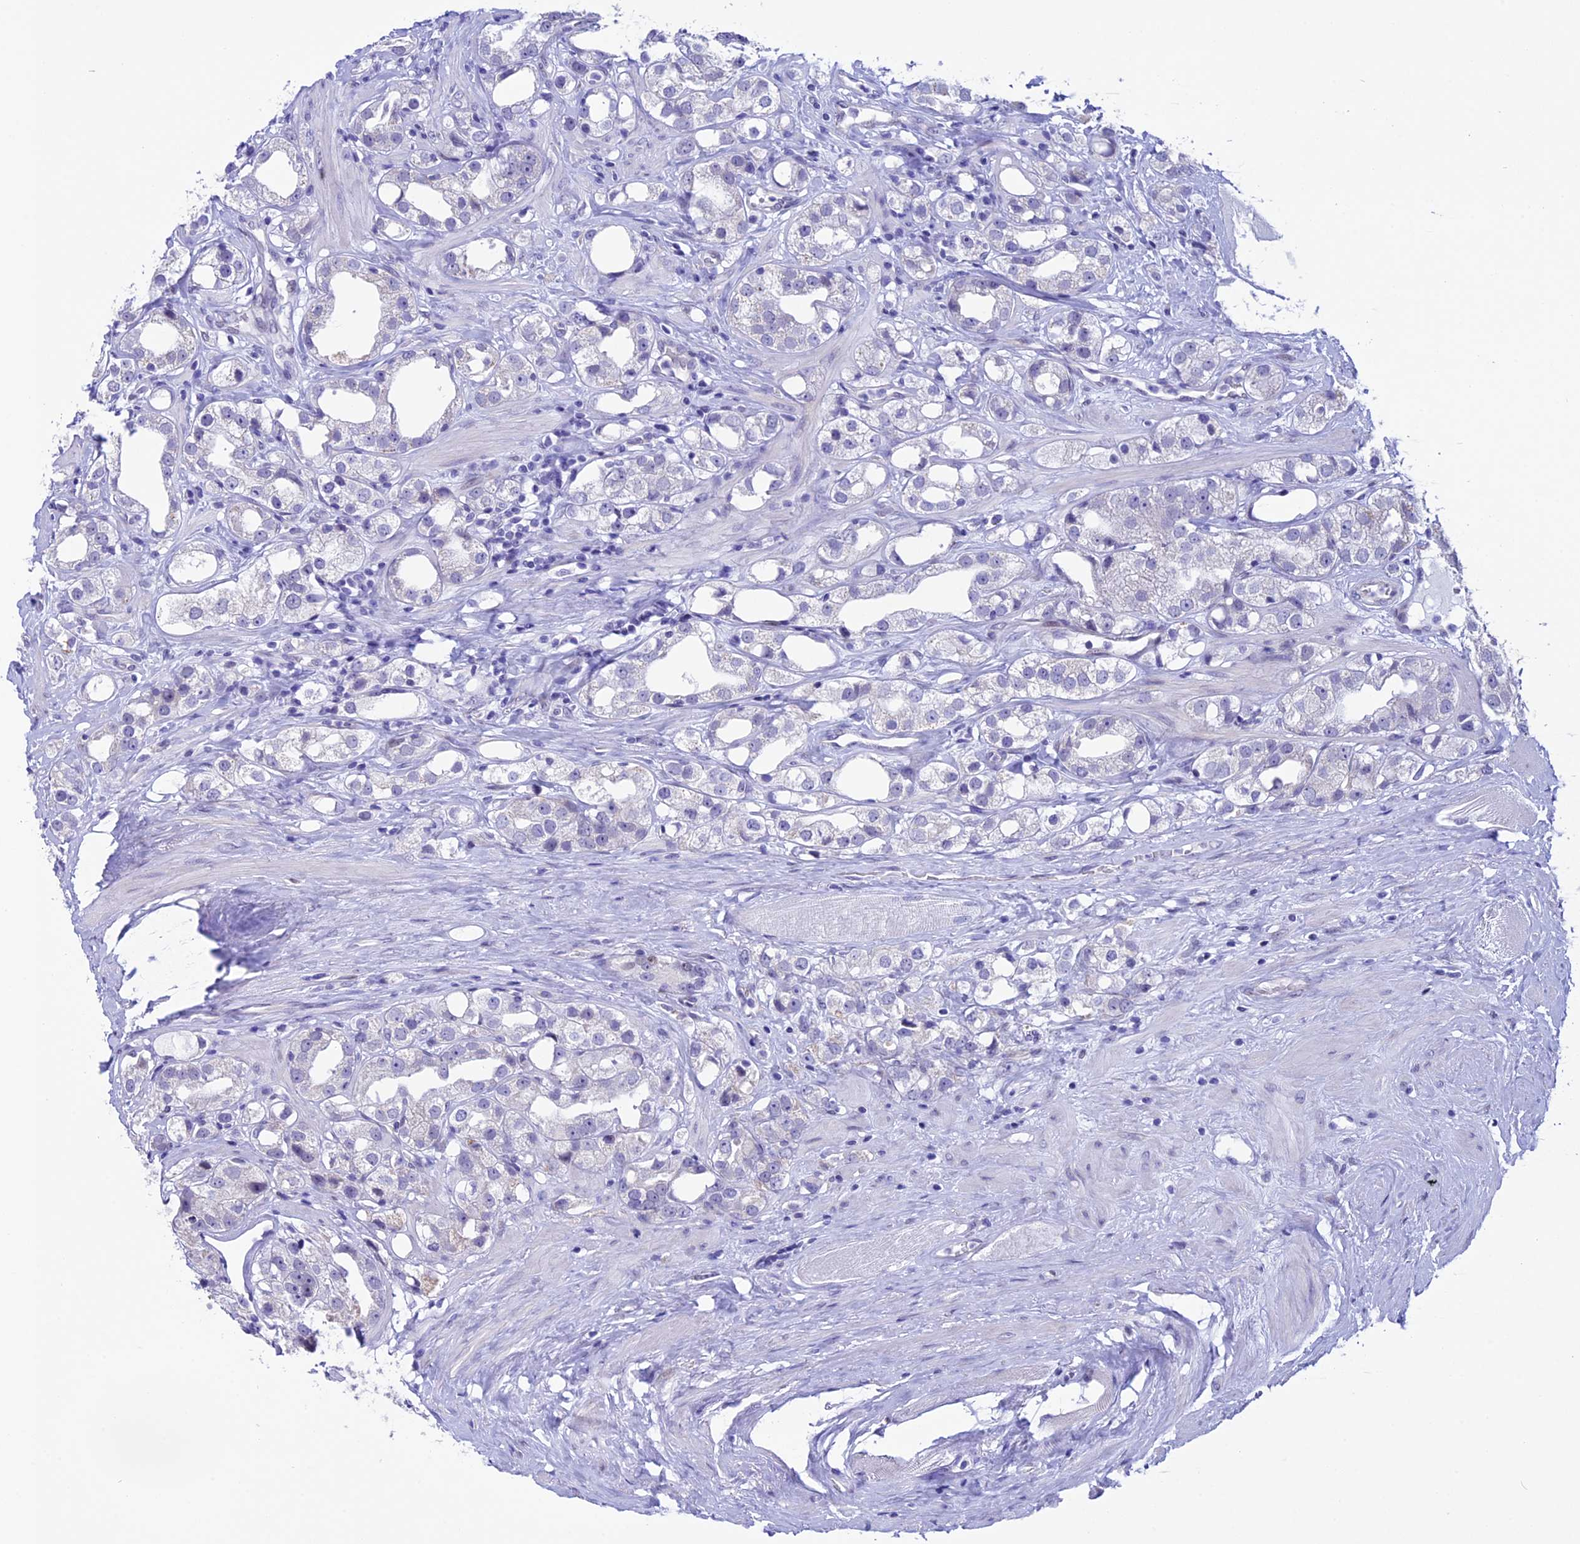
{"staining": {"intensity": "negative", "quantity": "none", "location": "none"}, "tissue": "prostate cancer", "cell_type": "Tumor cells", "image_type": "cancer", "snomed": [{"axis": "morphology", "description": "Adenocarcinoma, NOS"}, {"axis": "topography", "description": "Prostate"}], "caption": "Immunohistochemistry of human prostate cancer exhibits no staining in tumor cells. (Stains: DAB (3,3'-diaminobenzidine) immunohistochemistry (IHC) with hematoxylin counter stain, Microscopy: brightfield microscopy at high magnification).", "gene": "TMEM171", "patient": {"sex": "male", "age": 79}}